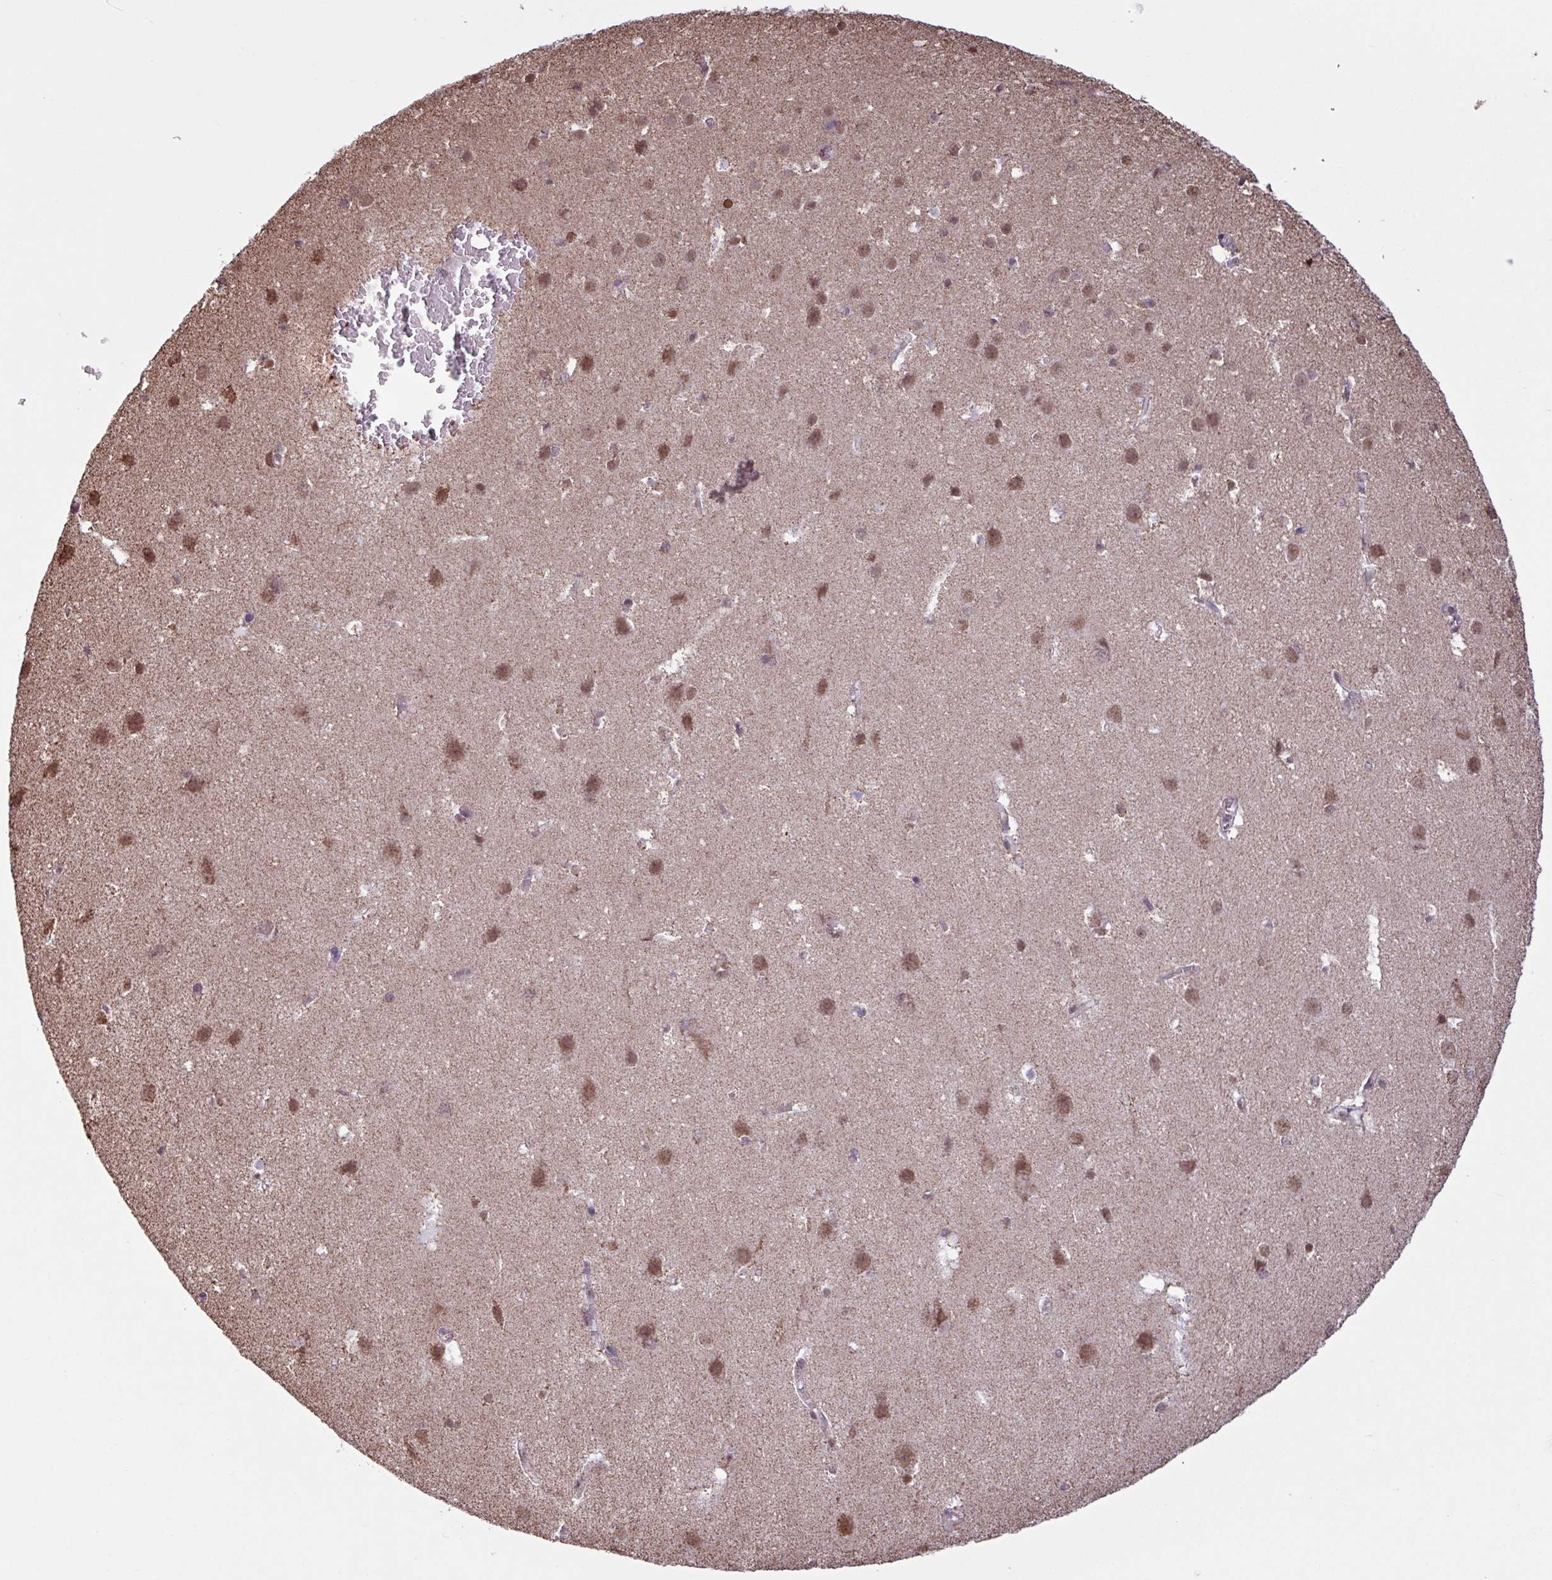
{"staining": {"intensity": "weak", "quantity": "25%-75%", "location": "cytoplasmic/membranous"}, "tissue": "cerebral cortex", "cell_type": "Endothelial cells", "image_type": "normal", "snomed": [{"axis": "morphology", "description": "Normal tissue, NOS"}, {"axis": "topography", "description": "Cerebral cortex"}], "caption": "Brown immunohistochemical staining in unremarkable human cerebral cortex shows weak cytoplasmic/membranous staining in approximately 25%-75% of endothelial cells.", "gene": "ALG8", "patient": {"sex": "male", "age": 37}}